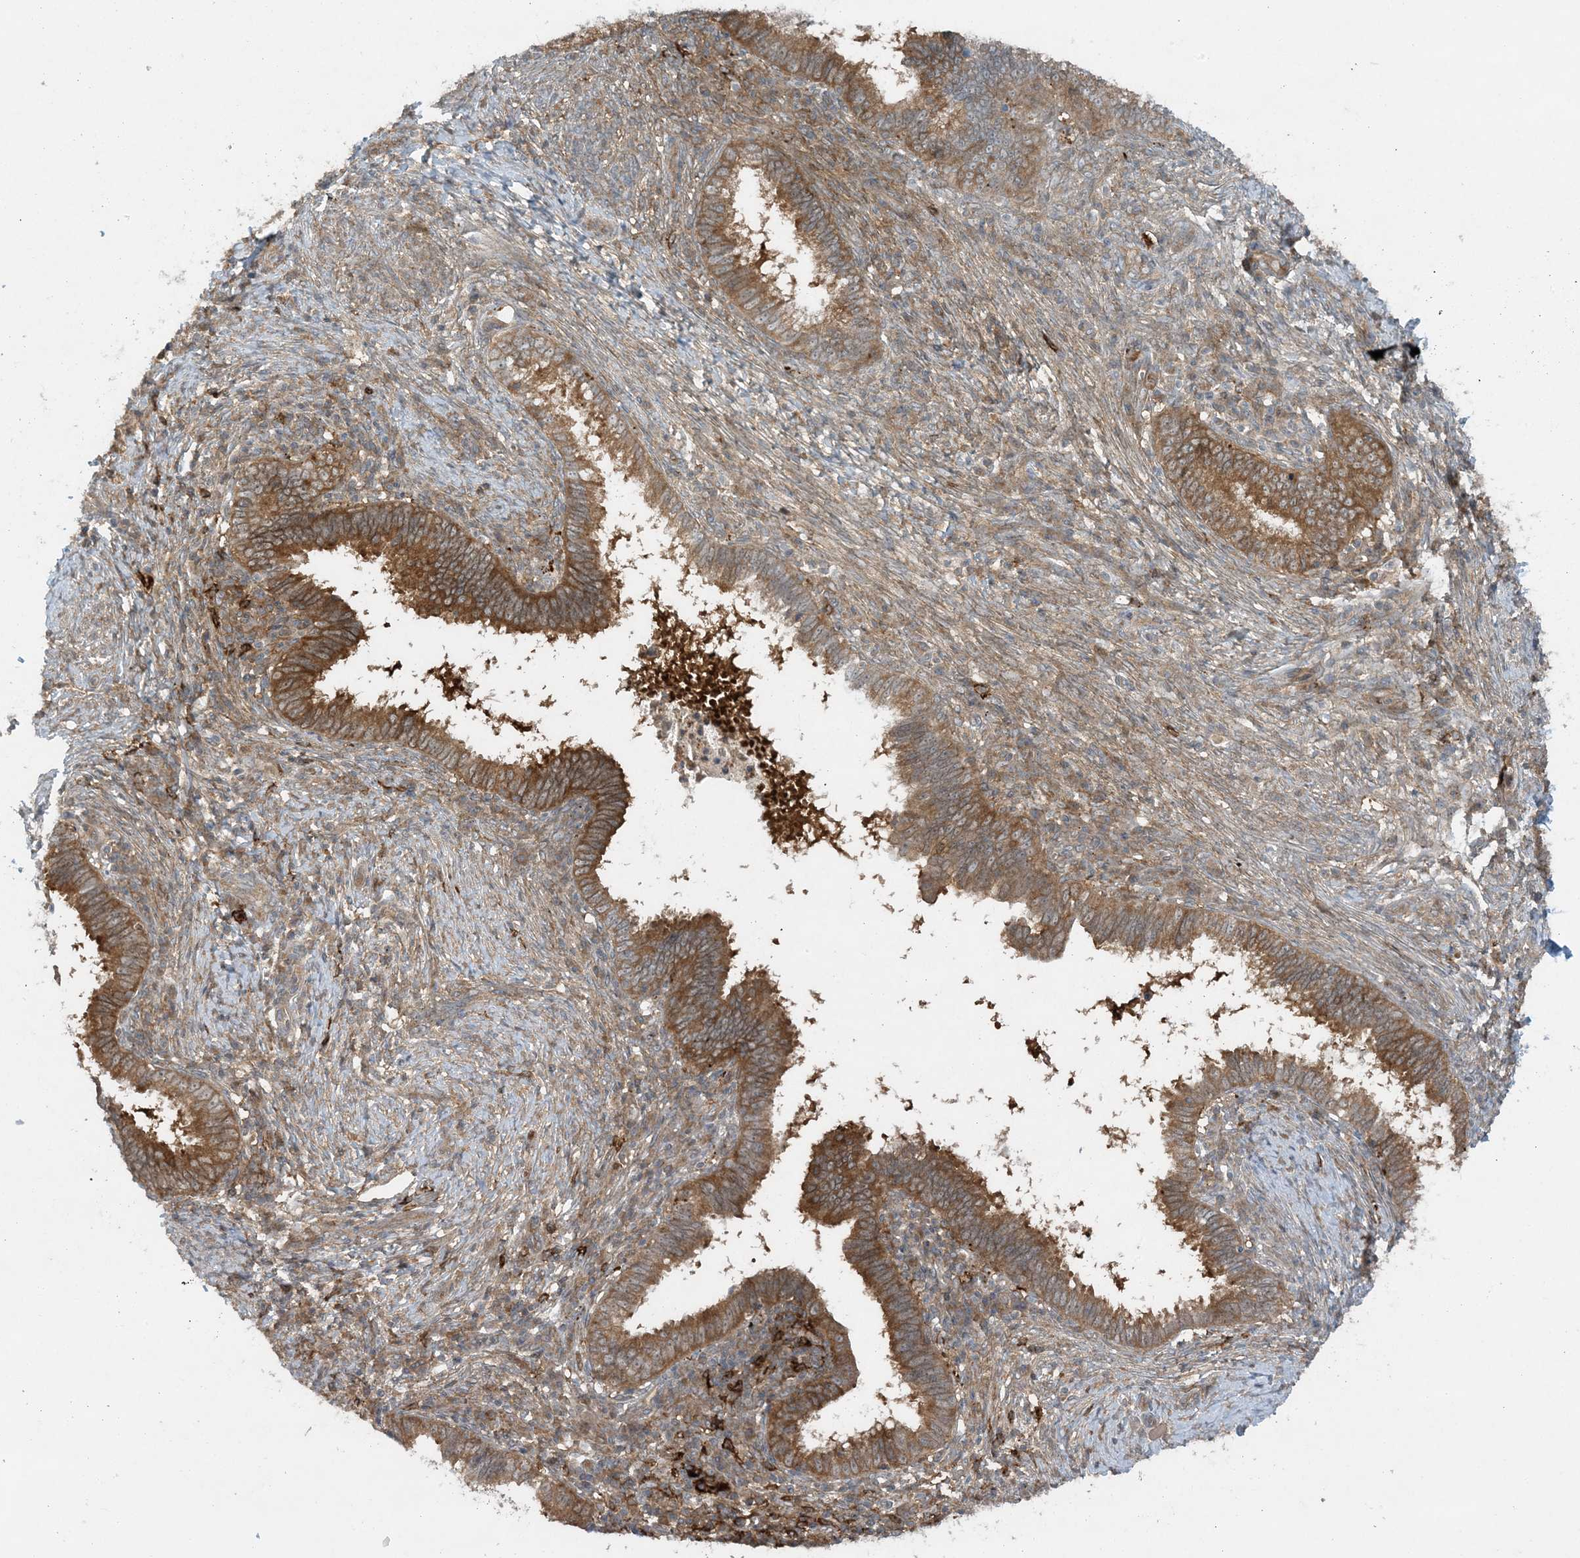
{"staining": {"intensity": "moderate", "quantity": ">75%", "location": "cytoplasmic/membranous"}, "tissue": "cervical cancer", "cell_type": "Tumor cells", "image_type": "cancer", "snomed": [{"axis": "morphology", "description": "Adenocarcinoma, NOS"}, {"axis": "topography", "description": "Cervix"}], "caption": "Cervical cancer tissue exhibits moderate cytoplasmic/membranous staining in approximately >75% of tumor cells (DAB (3,3'-diaminobenzidine) IHC, brown staining for protein, blue staining for nuclei).", "gene": "STAM2", "patient": {"sex": "female", "age": 36}}